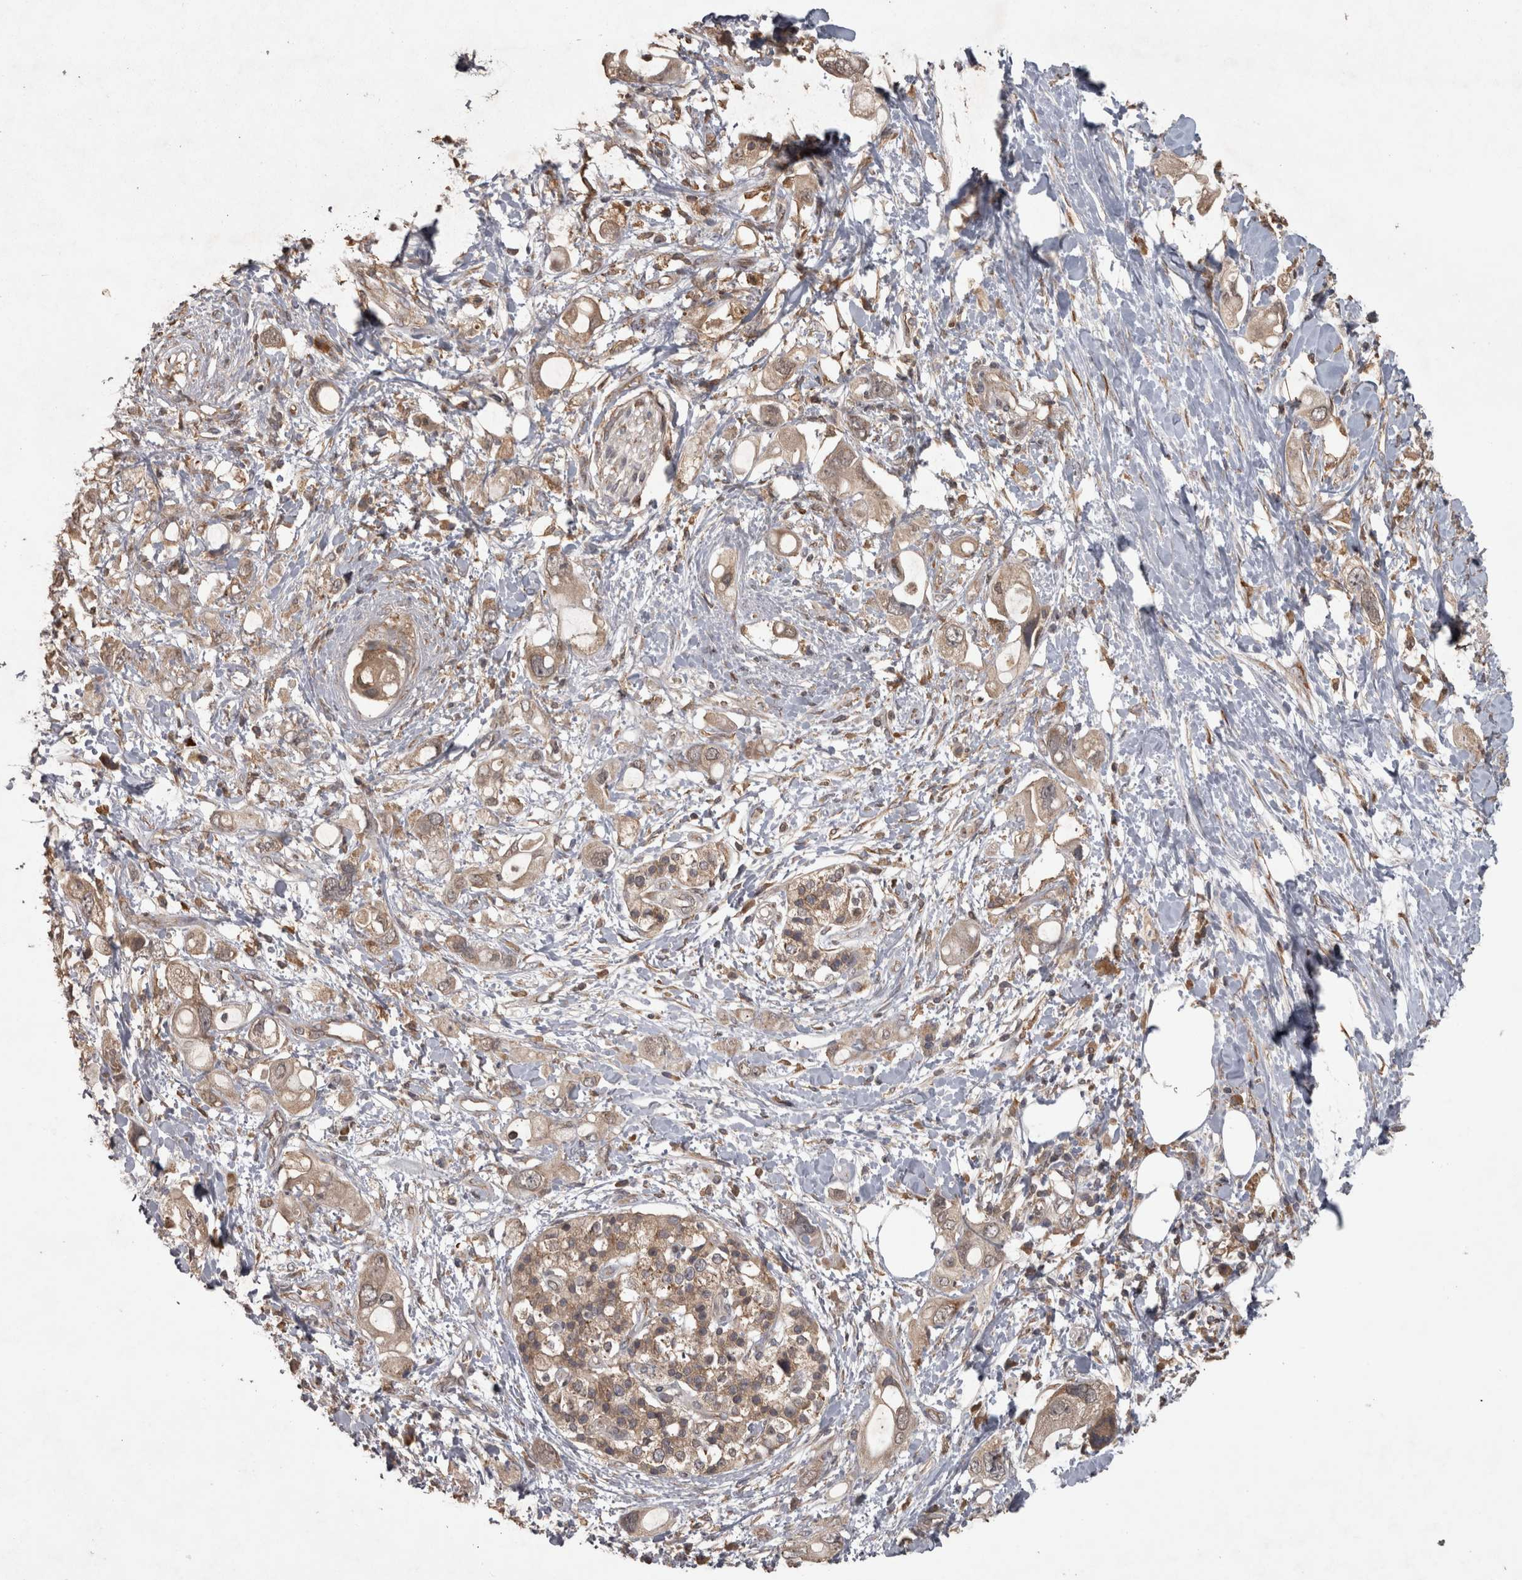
{"staining": {"intensity": "weak", "quantity": "25%-75%", "location": "cytoplasmic/membranous"}, "tissue": "pancreatic cancer", "cell_type": "Tumor cells", "image_type": "cancer", "snomed": [{"axis": "morphology", "description": "Adenocarcinoma, NOS"}, {"axis": "topography", "description": "Pancreas"}], "caption": "Immunohistochemistry (DAB (3,3'-diaminobenzidine)) staining of adenocarcinoma (pancreatic) shows weak cytoplasmic/membranous protein staining in about 25%-75% of tumor cells. The staining is performed using DAB brown chromogen to label protein expression. The nuclei are counter-stained blue using hematoxylin.", "gene": "MICU3", "patient": {"sex": "female", "age": 56}}